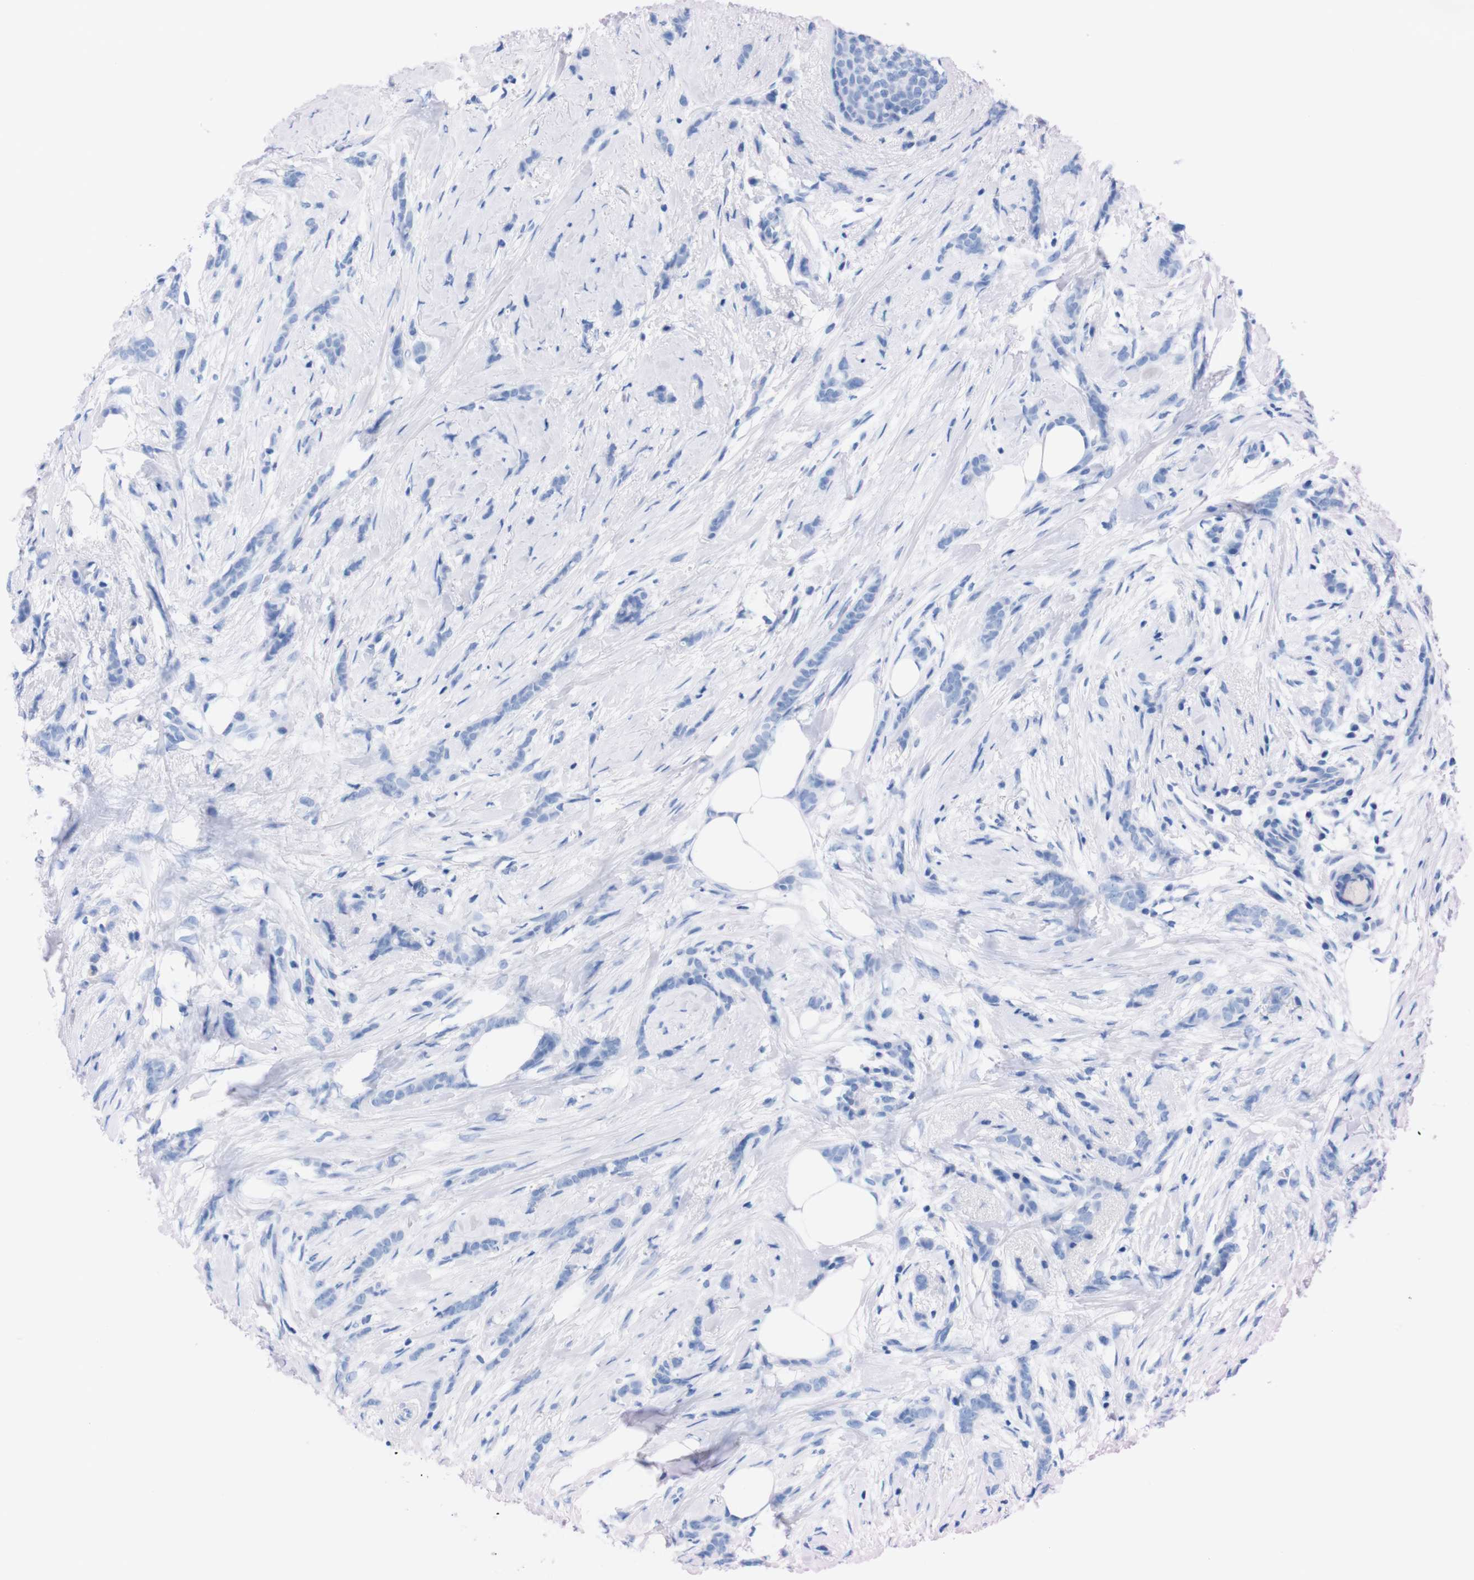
{"staining": {"intensity": "negative", "quantity": "none", "location": "none"}, "tissue": "breast cancer", "cell_type": "Tumor cells", "image_type": "cancer", "snomed": [{"axis": "morphology", "description": "Lobular carcinoma, in situ"}, {"axis": "morphology", "description": "Lobular carcinoma"}, {"axis": "topography", "description": "Breast"}], "caption": "Immunohistochemical staining of human breast cancer (lobular carcinoma in situ) displays no significant staining in tumor cells.", "gene": "P2RY12", "patient": {"sex": "female", "age": 41}}